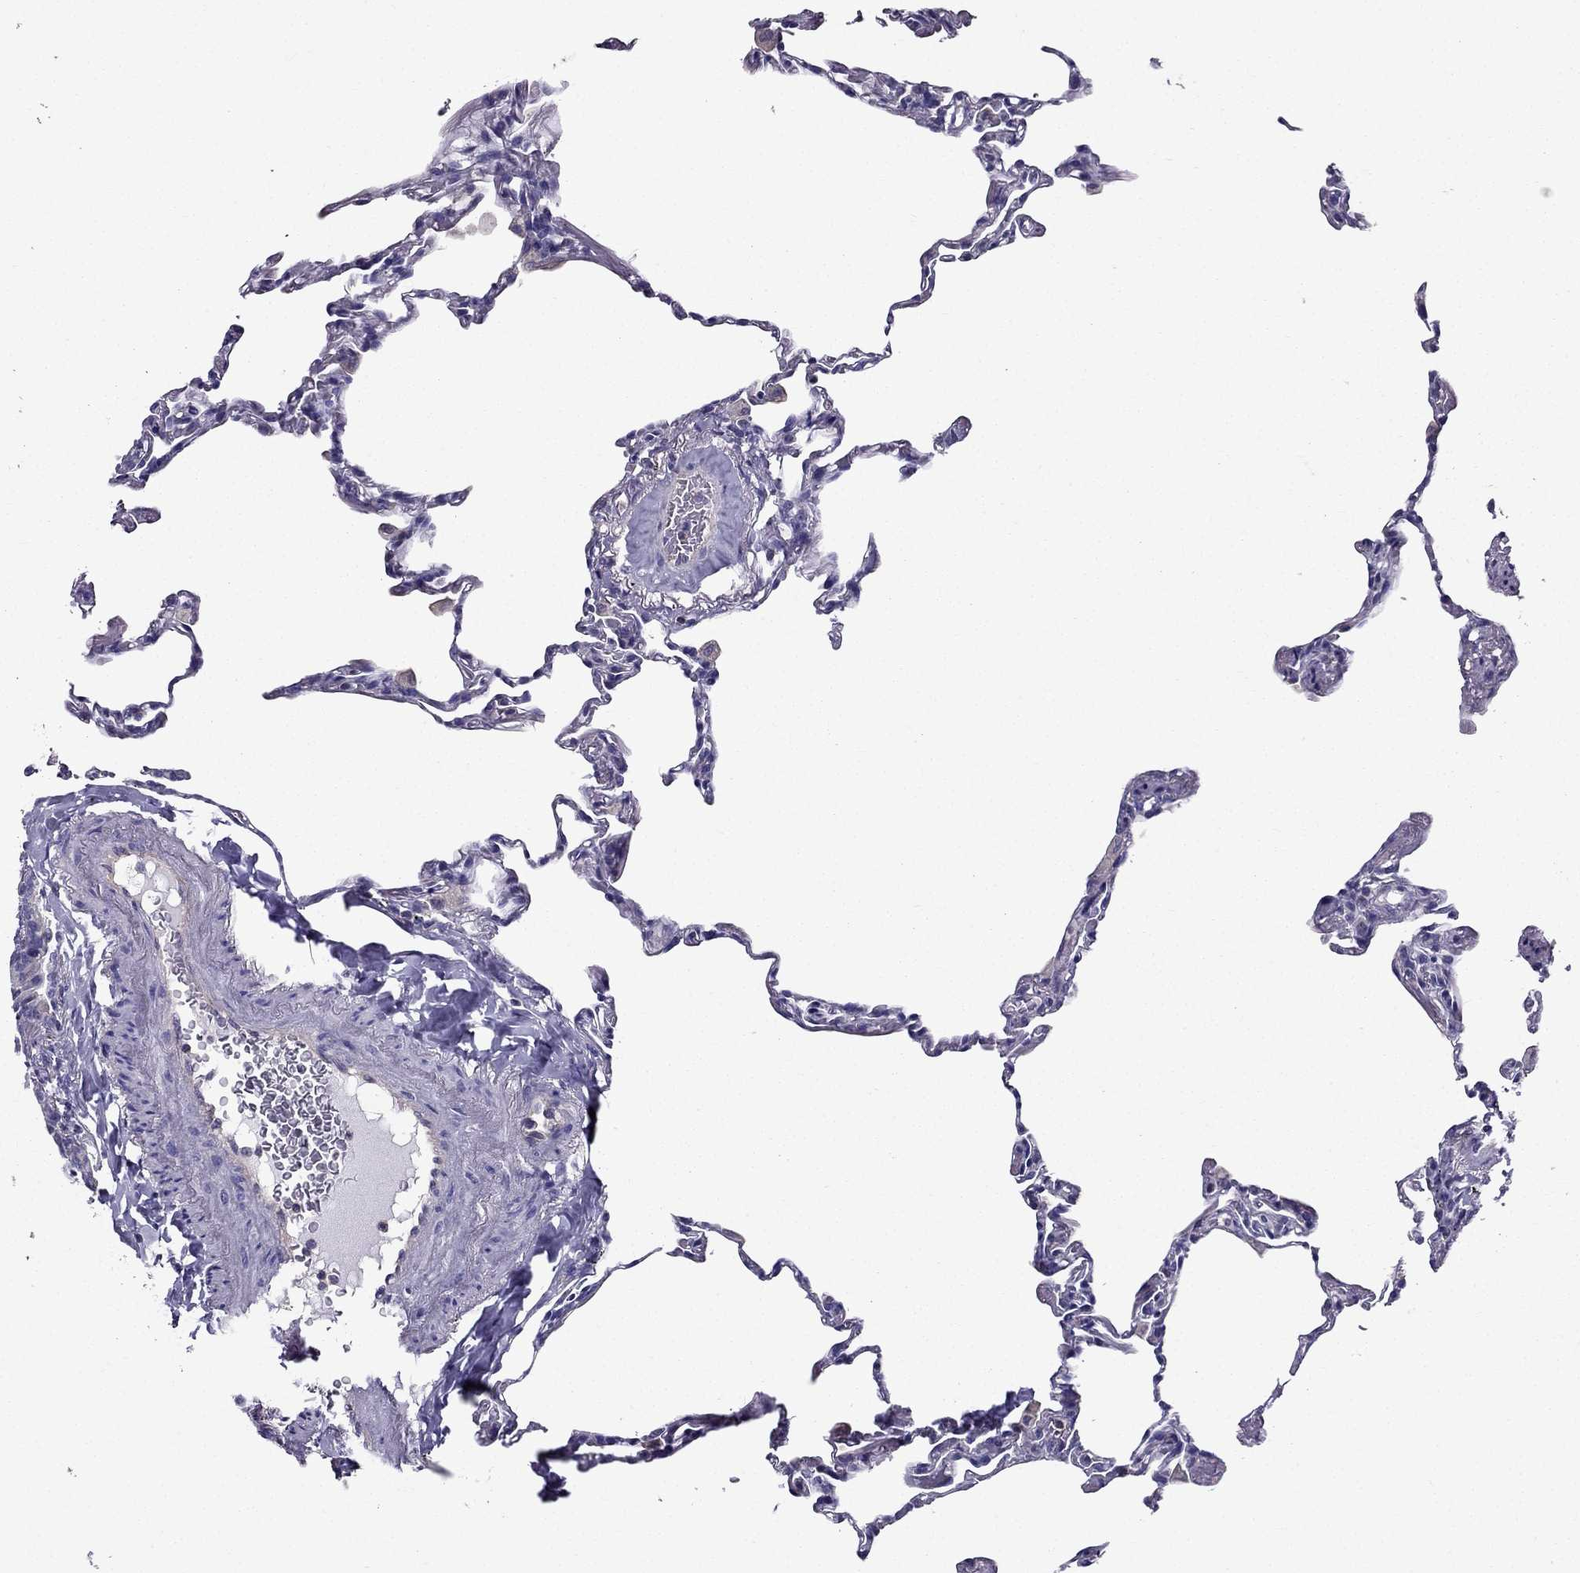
{"staining": {"intensity": "negative", "quantity": "none", "location": "none"}, "tissue": "lung", "cell_type": "Alveolar cells", "image_type": "normal", "snomed": [{"axis": "morphology", "description": "Normal tissue, NOS"}, {"axis": "topography", "description": "Lung"}], "caption": "IHC micrograph of normal lung: human lung stained with DAB shows no significant protein staining in alveolar cells. (DAB (3,3'-diaminobenzidine) immunohistochemistry, high magnification).", "gene": "AAK1", "patient": {"sex": "female", "age": 57}}